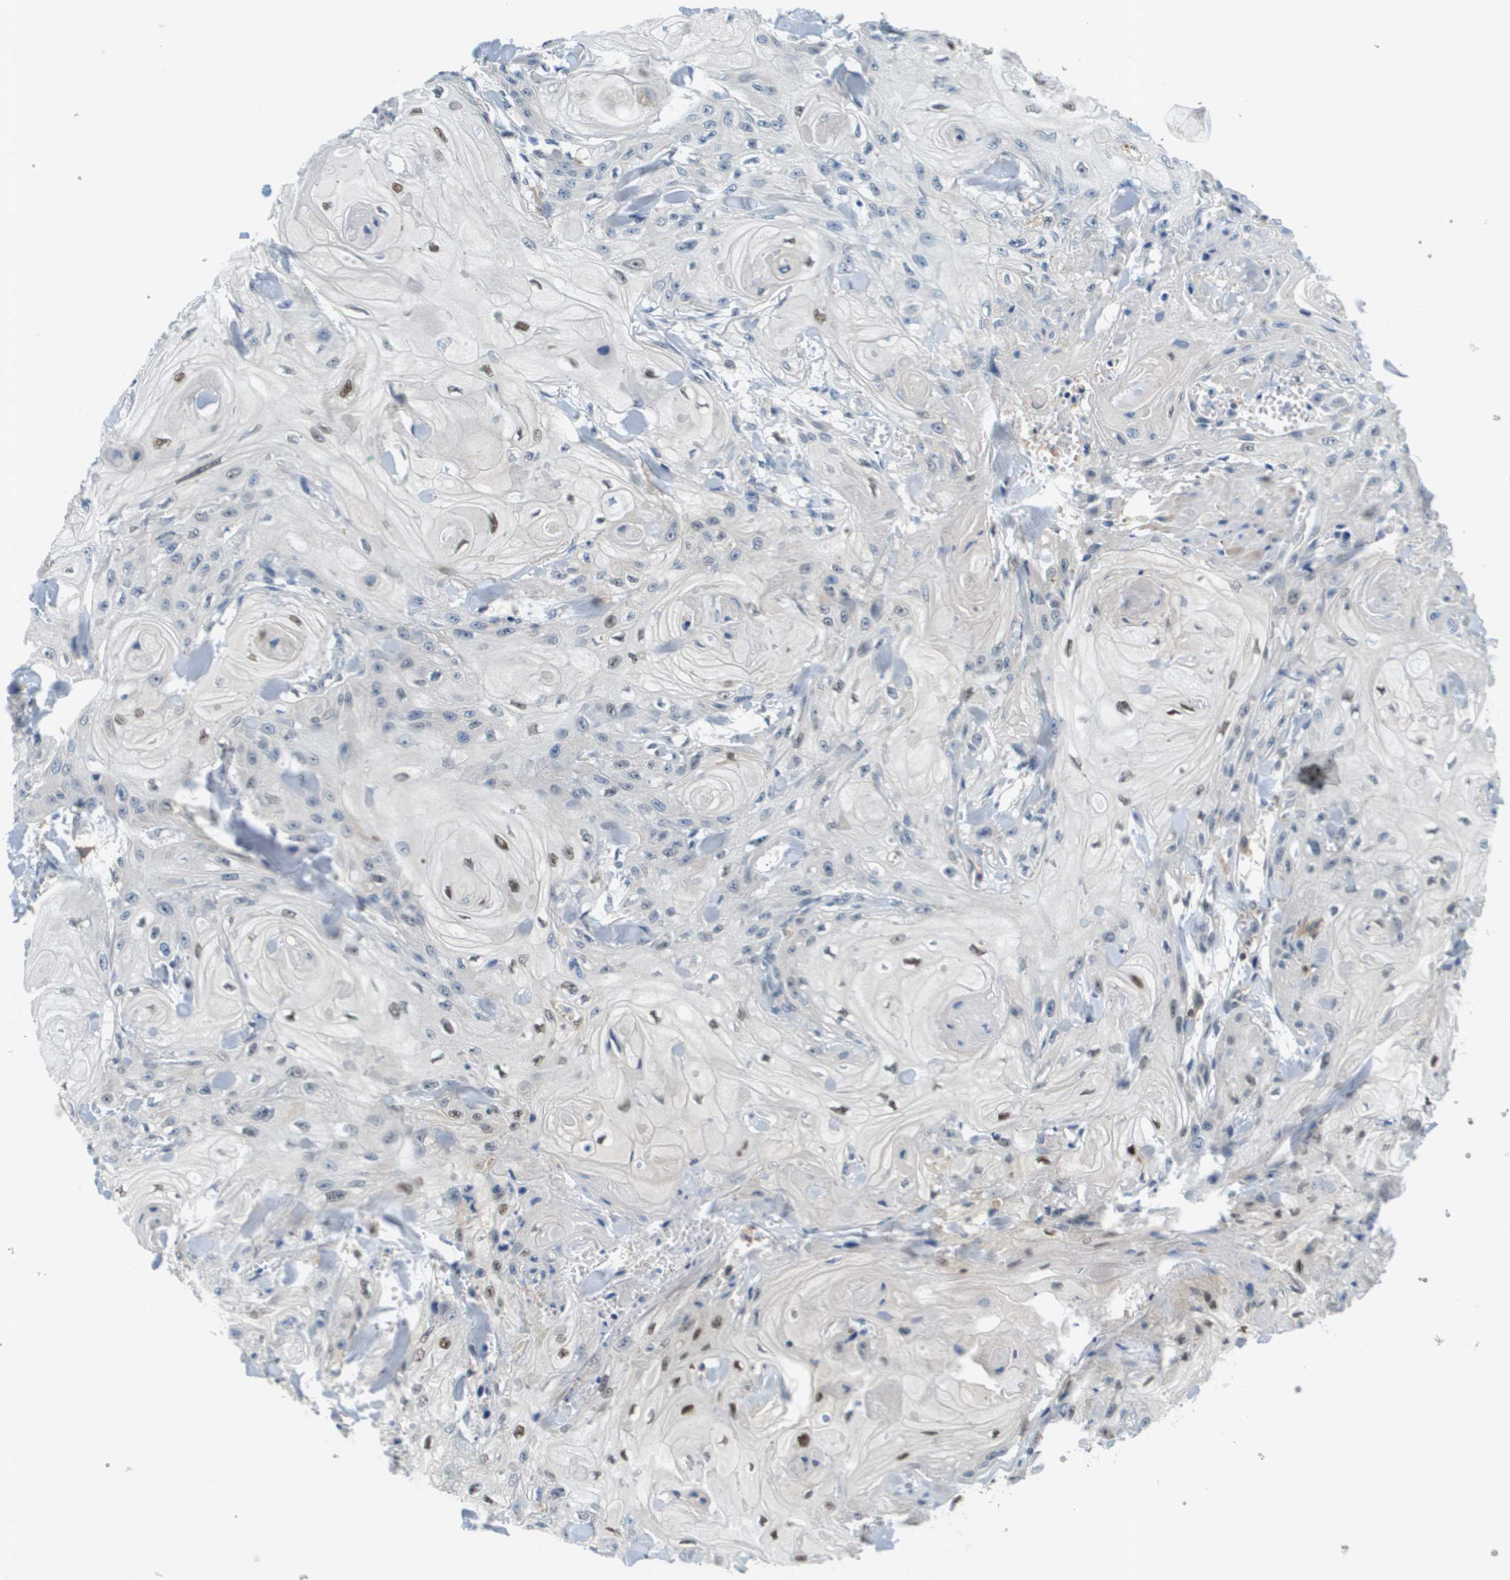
{"staining": {"intensity": "negative", "quantity": "none", "location": "none"}, "tissue": "skin cancer", "cell_type": "Tumor cells", "image_type": "cancer", "snomed": [{"axis": "morphology", "description": "Squamous cell carcinoma, NOS"}, {"axis": "topography", "description": "Skin"}], "caption": "Tumor cells are negative for brown protein staining in skin squamous cell carcinoma. (Brightfield microscopy of DAB (3,3'-diaminobenzidine) immunohistochemistry (IHC) at high magnification).", "gene": "KCNQ5", "patient": {"sex": "male", "age": 74}}